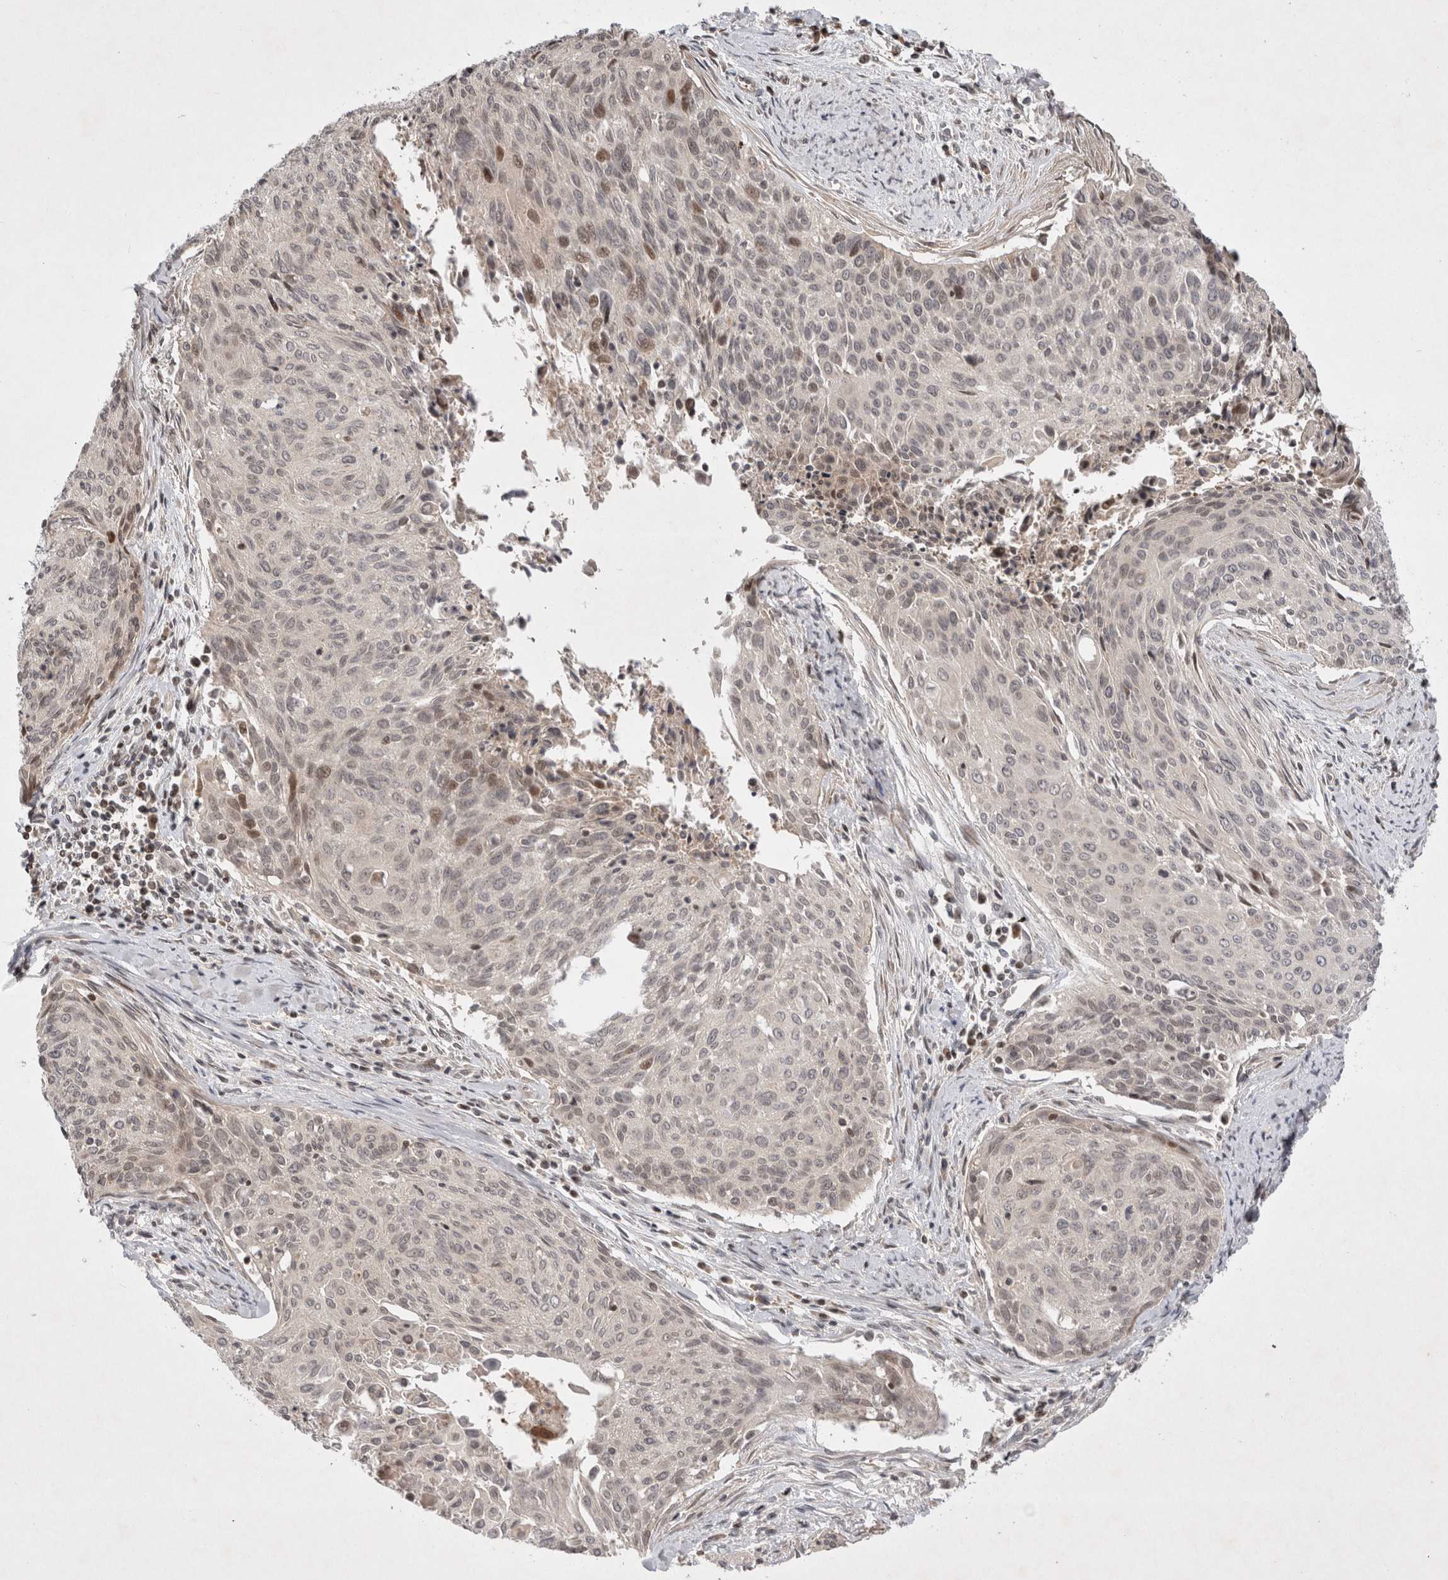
{"staining": {"intensity": "weak", "quantity": "25%-75%", "location": "nuclear"}, "tissue": "cervical cancer", "cell_type": "Tumor cells", "image_type": "cancer", "snomed": [{"axis": "morphology", "description": "Squamous cell carcinoma, NOS"}, {"axis": "topography", "description": "Cervix"}], "caption": "Weak nuclear staining for a protein is identified in about 25%-75% of tumor cells of cervical cancer using immunohistochemistry (IHC).", "gene": "EIF2AK1", "patient": {"sex": "female", "age": 55}}